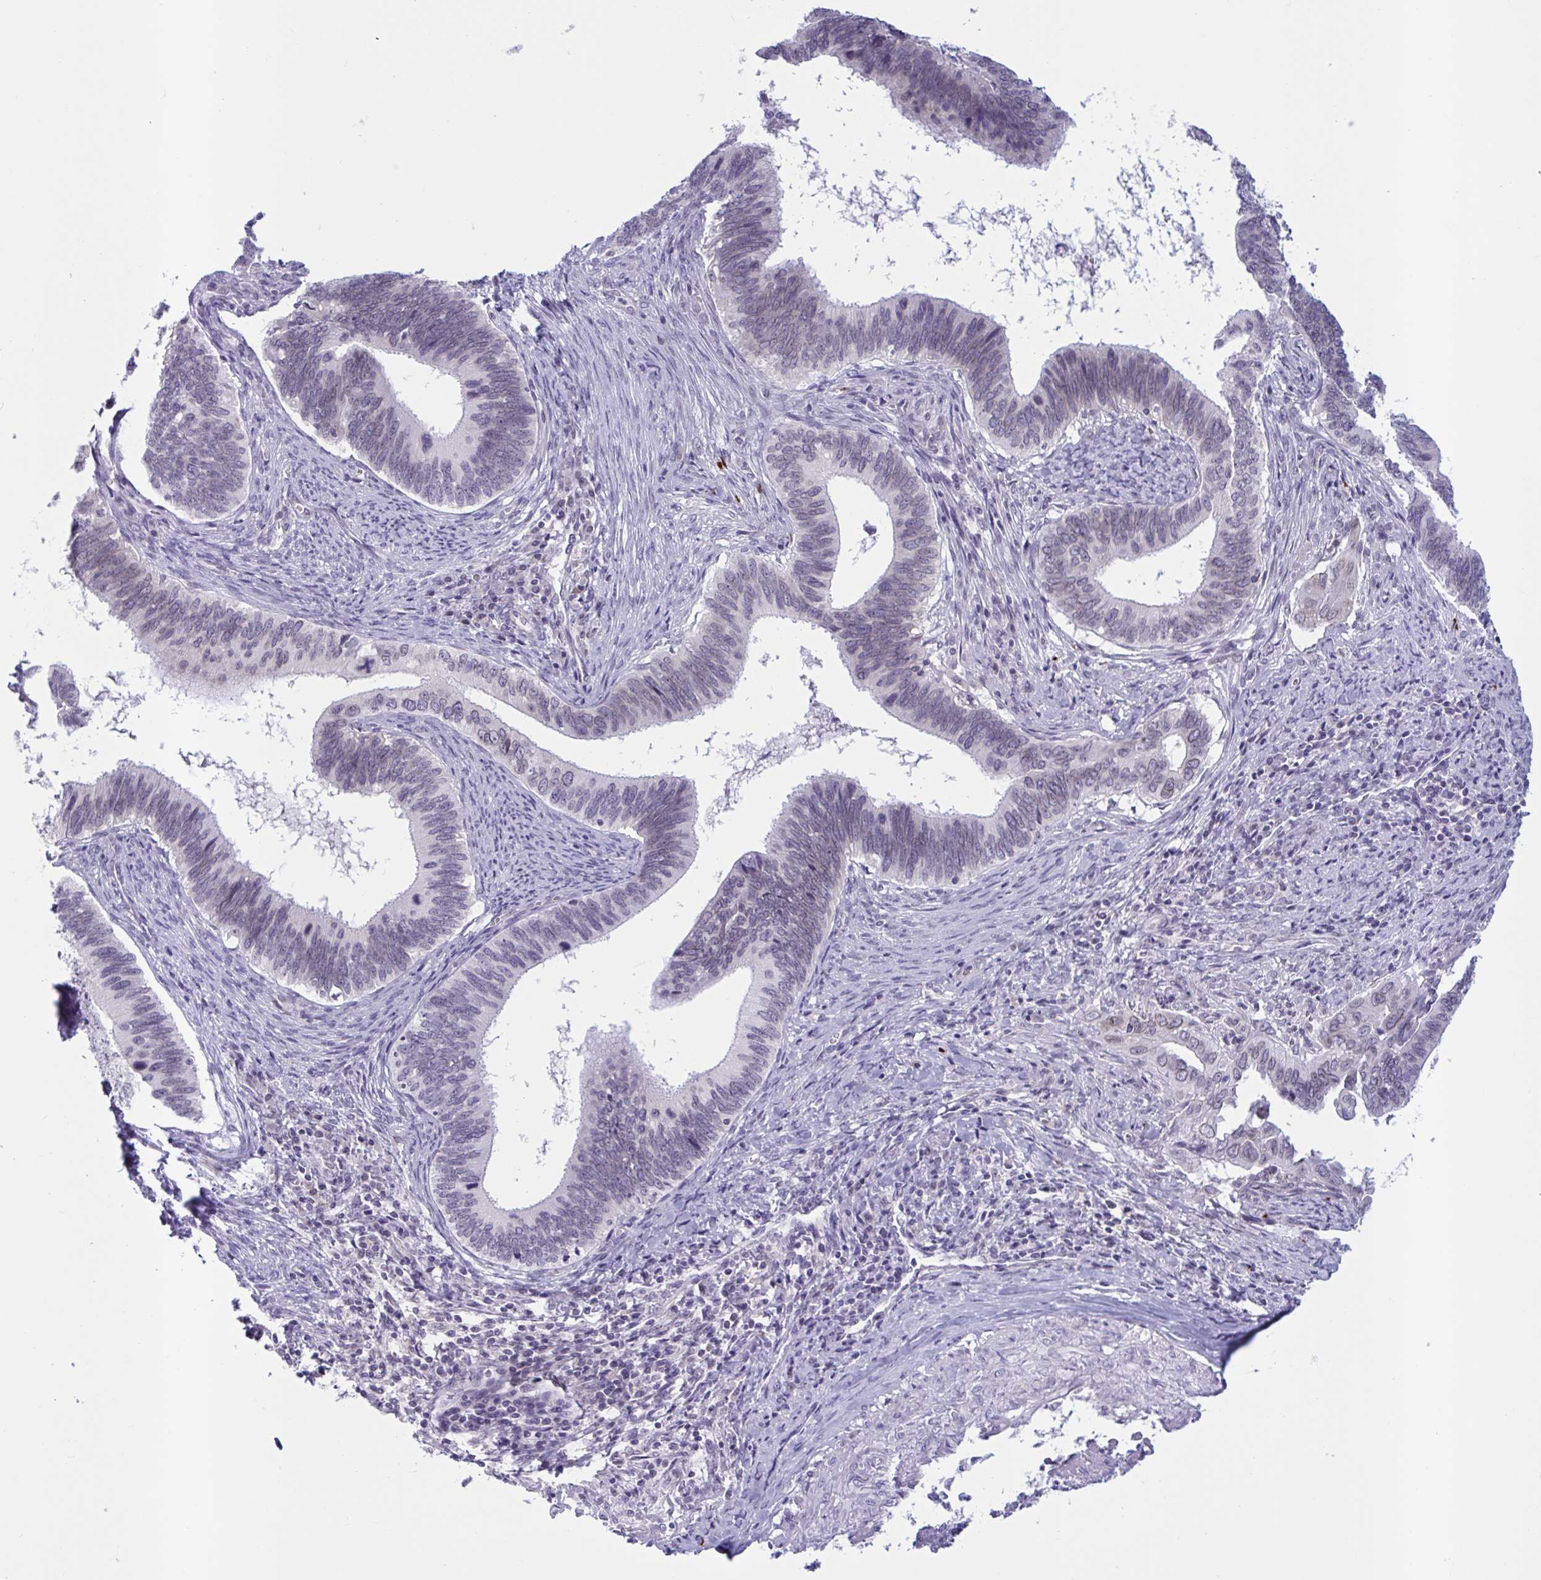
{"staining": {"intensity": "weak", "quantity": "25%-75%", "location": "nuclear"}, "tissue": "cervical cancer", "cell_type": "Tumor cells", "image_type": "cancer", "snomed": [{"axis": "morphology", "description": "Adenocarcinoma, NOS"}, {"axis": "topography", "description": "Cervix"}], "caption": "A low amount of weak nuclear staining is seen in approximately 25%-75% of tumor cells in cervical cancer tissue. The protein of interest is stained brown, and the nuclei are stained in blue (DAB IHC with brightfield microscopy, high magnification).", "gene": "DOCK11", "patient": {"sex": "female", "age": 42}}